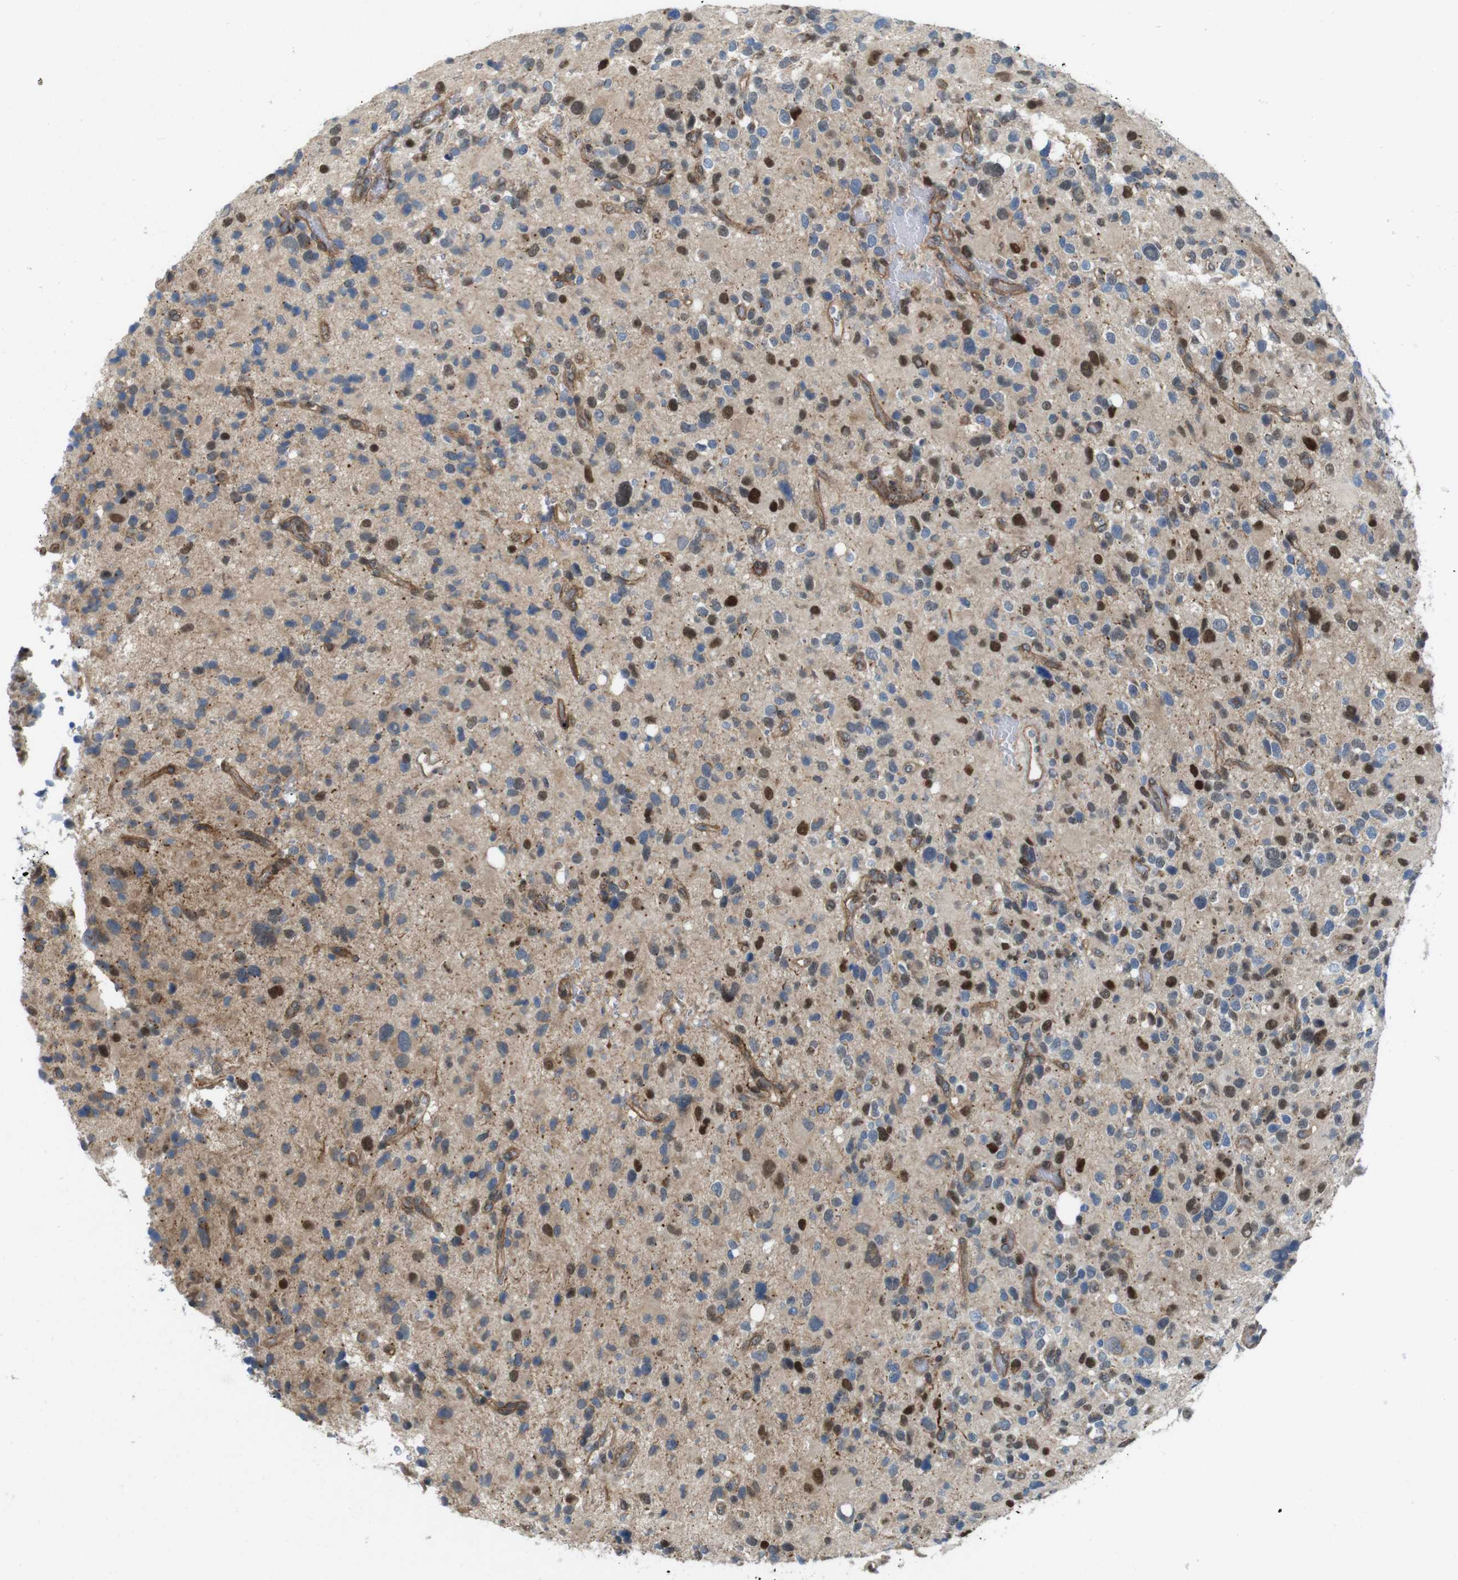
{"staining": {"intensity": "strong", "quantity": "<25%", "location": "nuclear"}, "tissue": "glioma", "cell_type": "Tumor cells", "image_type": "cancer", "snomed": [{"axis": "morphology", "description": "Glioma, malignant, High grade"}, {"axis": "topography", "description": "Brain"}], "caption": "An IHC image of neoplastic tissue is shown. Protein staining in brown shows strong nuclear positivity in glioma within tumor cells.", "gene": "SKI", "patient": {"sex": "male", "age": 48}}